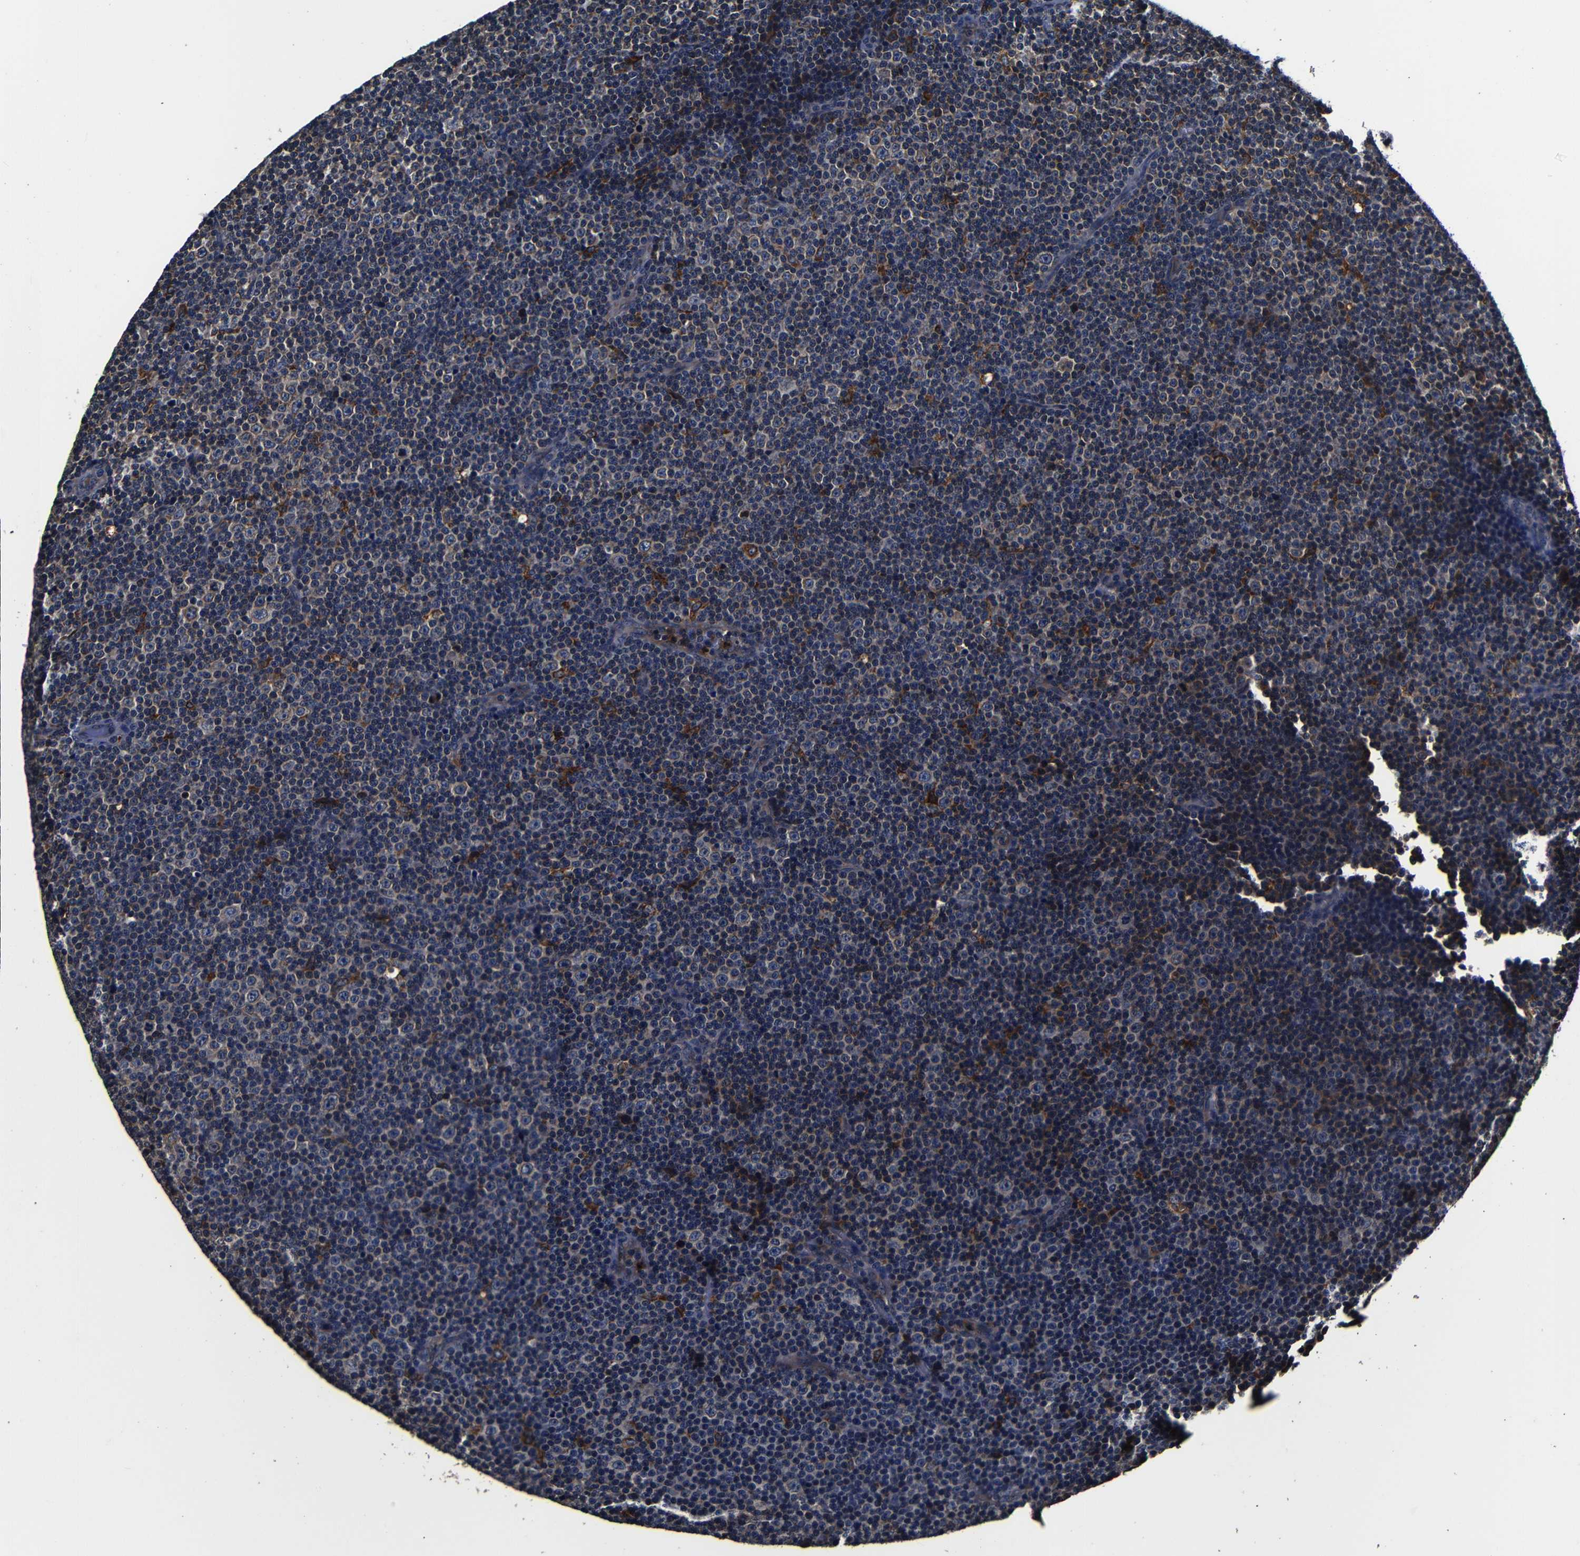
{"staining": {"intensity": "weak", "quantity": "<25%", "location": "cytoplasmic/membranous"}, "tissue": "lymphoma", "cell_type": "Tumor cells", "image_type": "cancer", "snomed": [{"axis": "morphology", "description": "Malignant lymphoma, non-Hodgkin's type, Low grade"}, {"axis": "topography", "description": "Lymph node"}], "caption": "Micrograph shows no significant protein positivity in tumor cells of malignant lymphoma, non-Hodgkin's type (low-grade).", "gene": "SCN9A", "patient": {"sex": "female", "age": 67}}